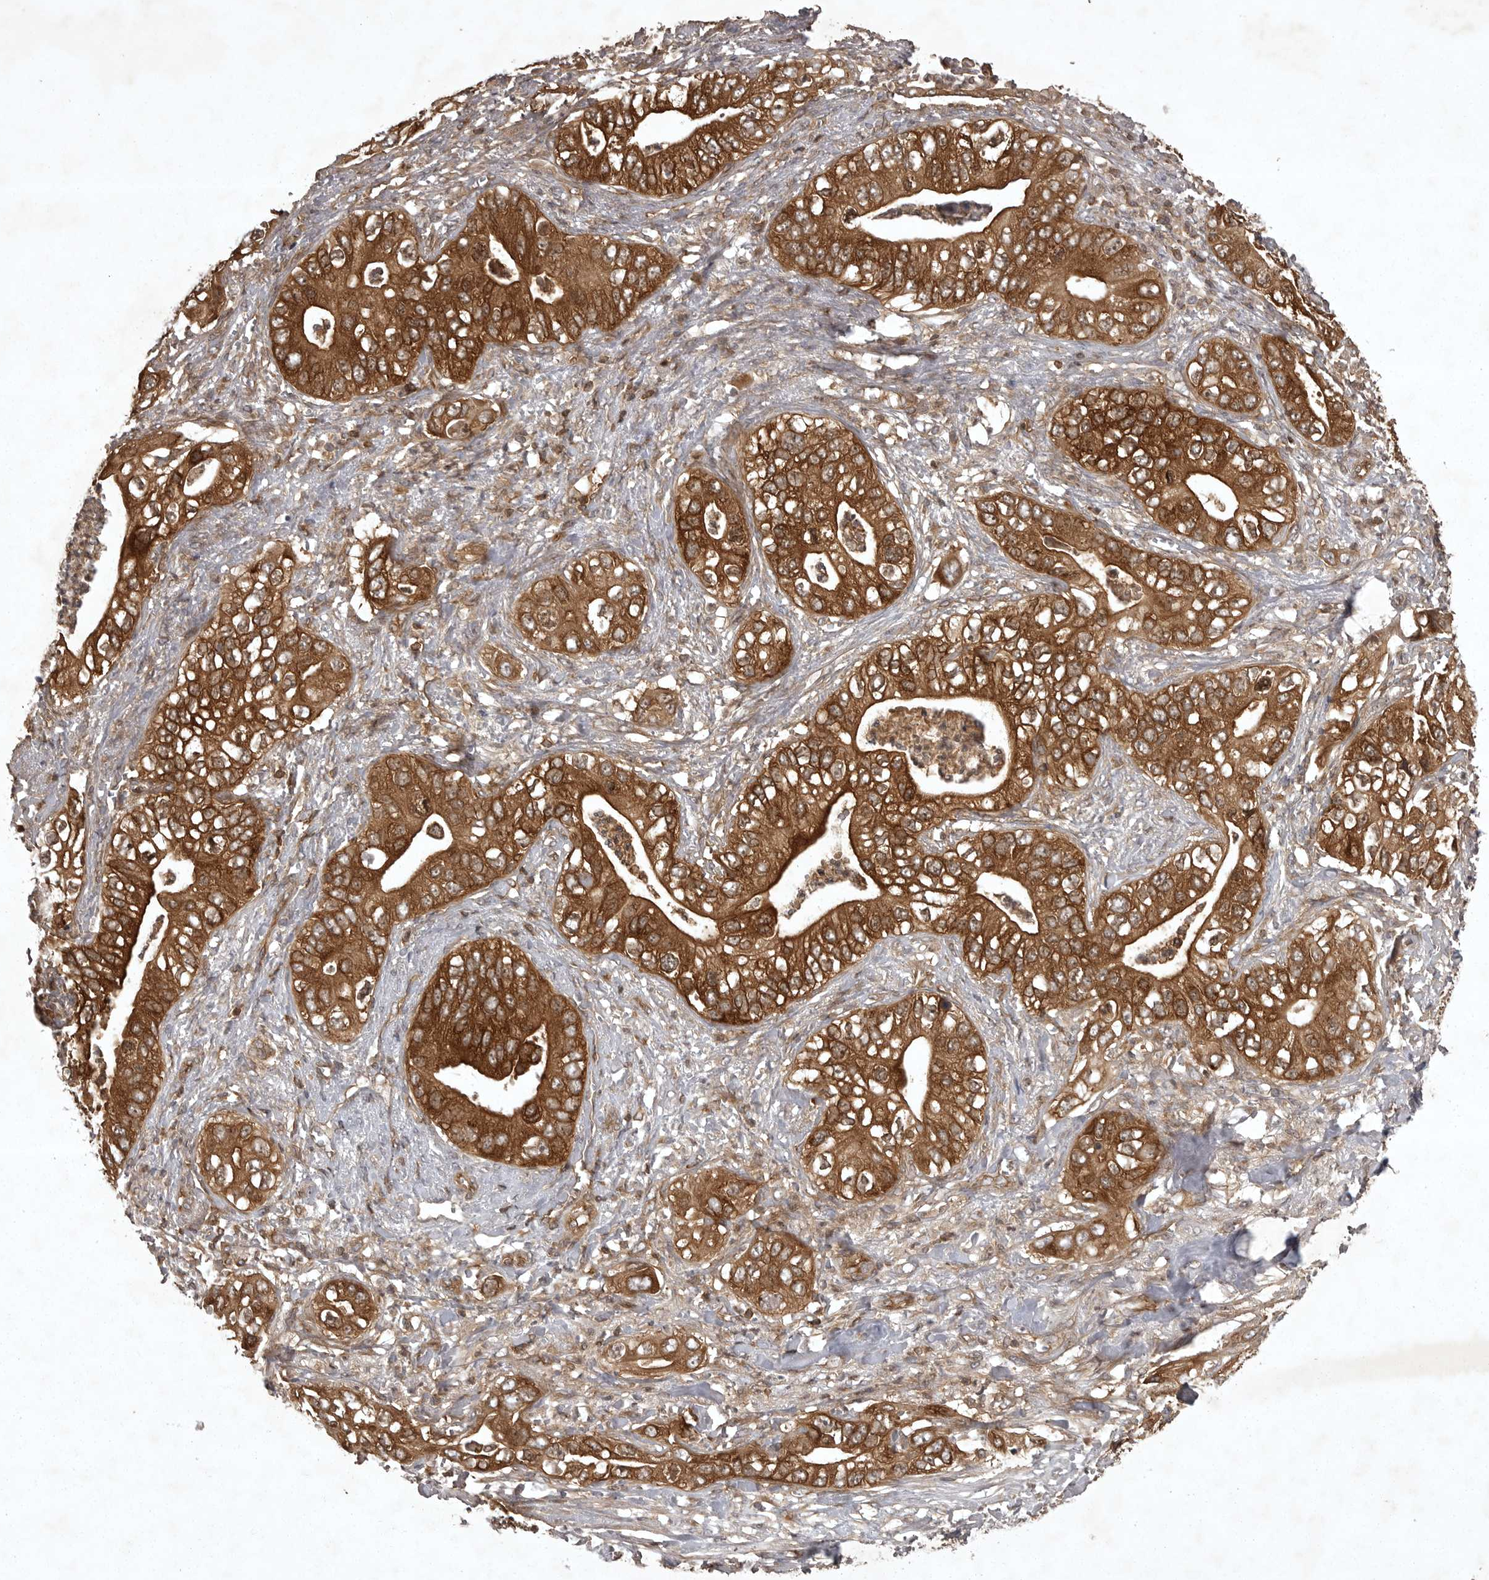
{"staining": {"intensity": "strong", "quantity": ">75%", "location": "cytoplasmic/membranous"}, "tissue": "pancreatic cancer", "cell_type": "Tumor cells", "image_type": "cancer", "snomed": [{"axis": "morphology", "description": "Adenocarcinoma, NOS"}, {"axis": "topography", "description": "Pancreas"}], "caption": "Protein staining demonstrates strong cytoplasmic/membranous expression in about >75% of tumor cells in adenocarcinoma (pancreatic).", "gene": "STK24", "patient": {"sex": "female", "age": 78}}